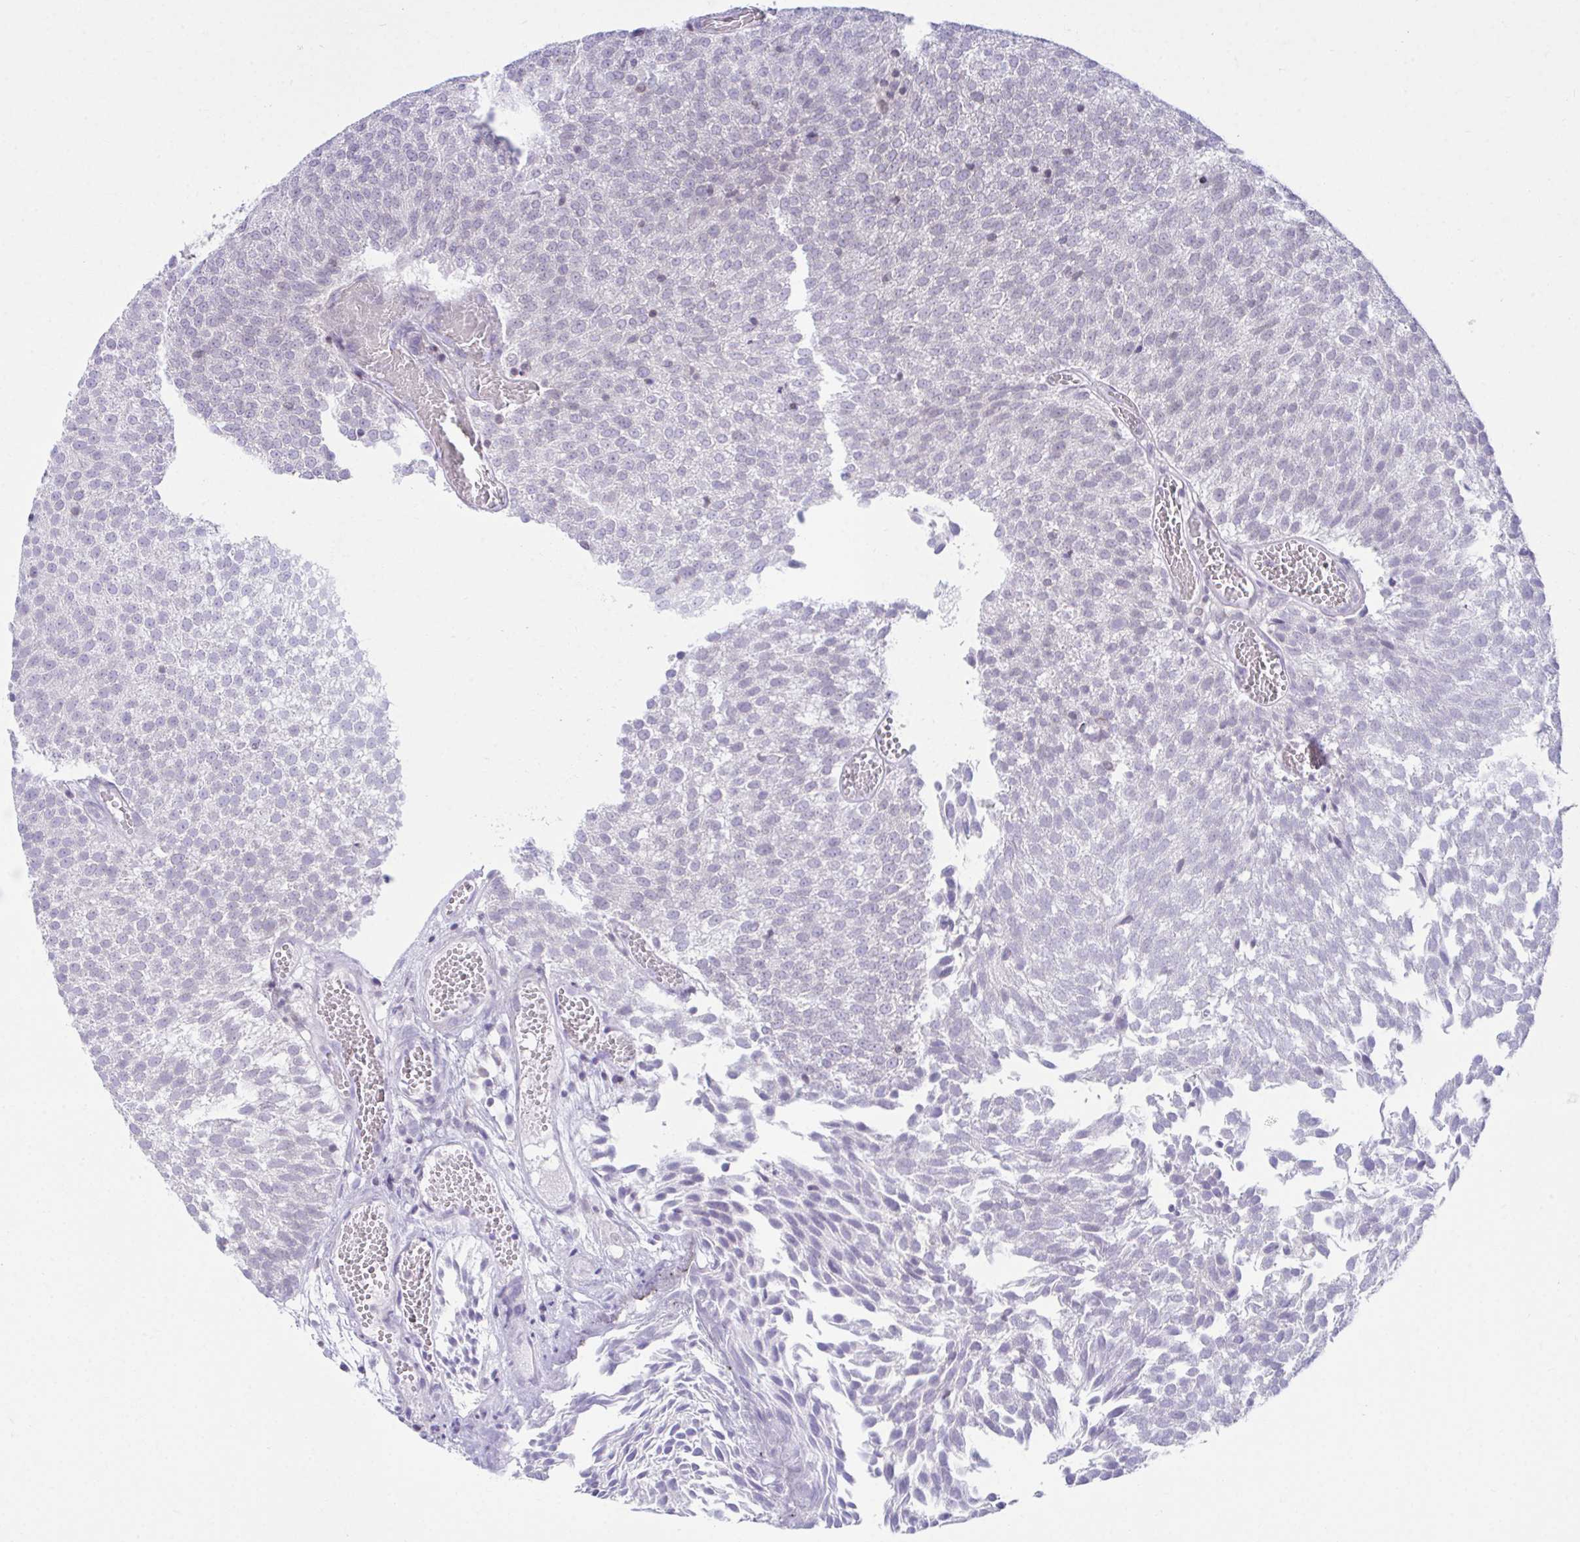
{"staining": {"intensity": "negative", "quantity": "none", "location": "none"}, "tissue": "urothelial cancer", "cell_type": "Tumor cells", "image_type": "cancer", "snomed": [{"axis": "morphology", "description": "Urothelial carcinoma, Low grade"}, {"axis": "topography", "description": "Urinary bladder"}], "caption": "Tumor cells show no significant protein positivity in urothelial carcinoma (low-grade). (Immunohistochemistry (ihc), brightfield microscopy, high magnification).", "gene": "OR7A5", "patient": {"sex": "female", "age": 79}}